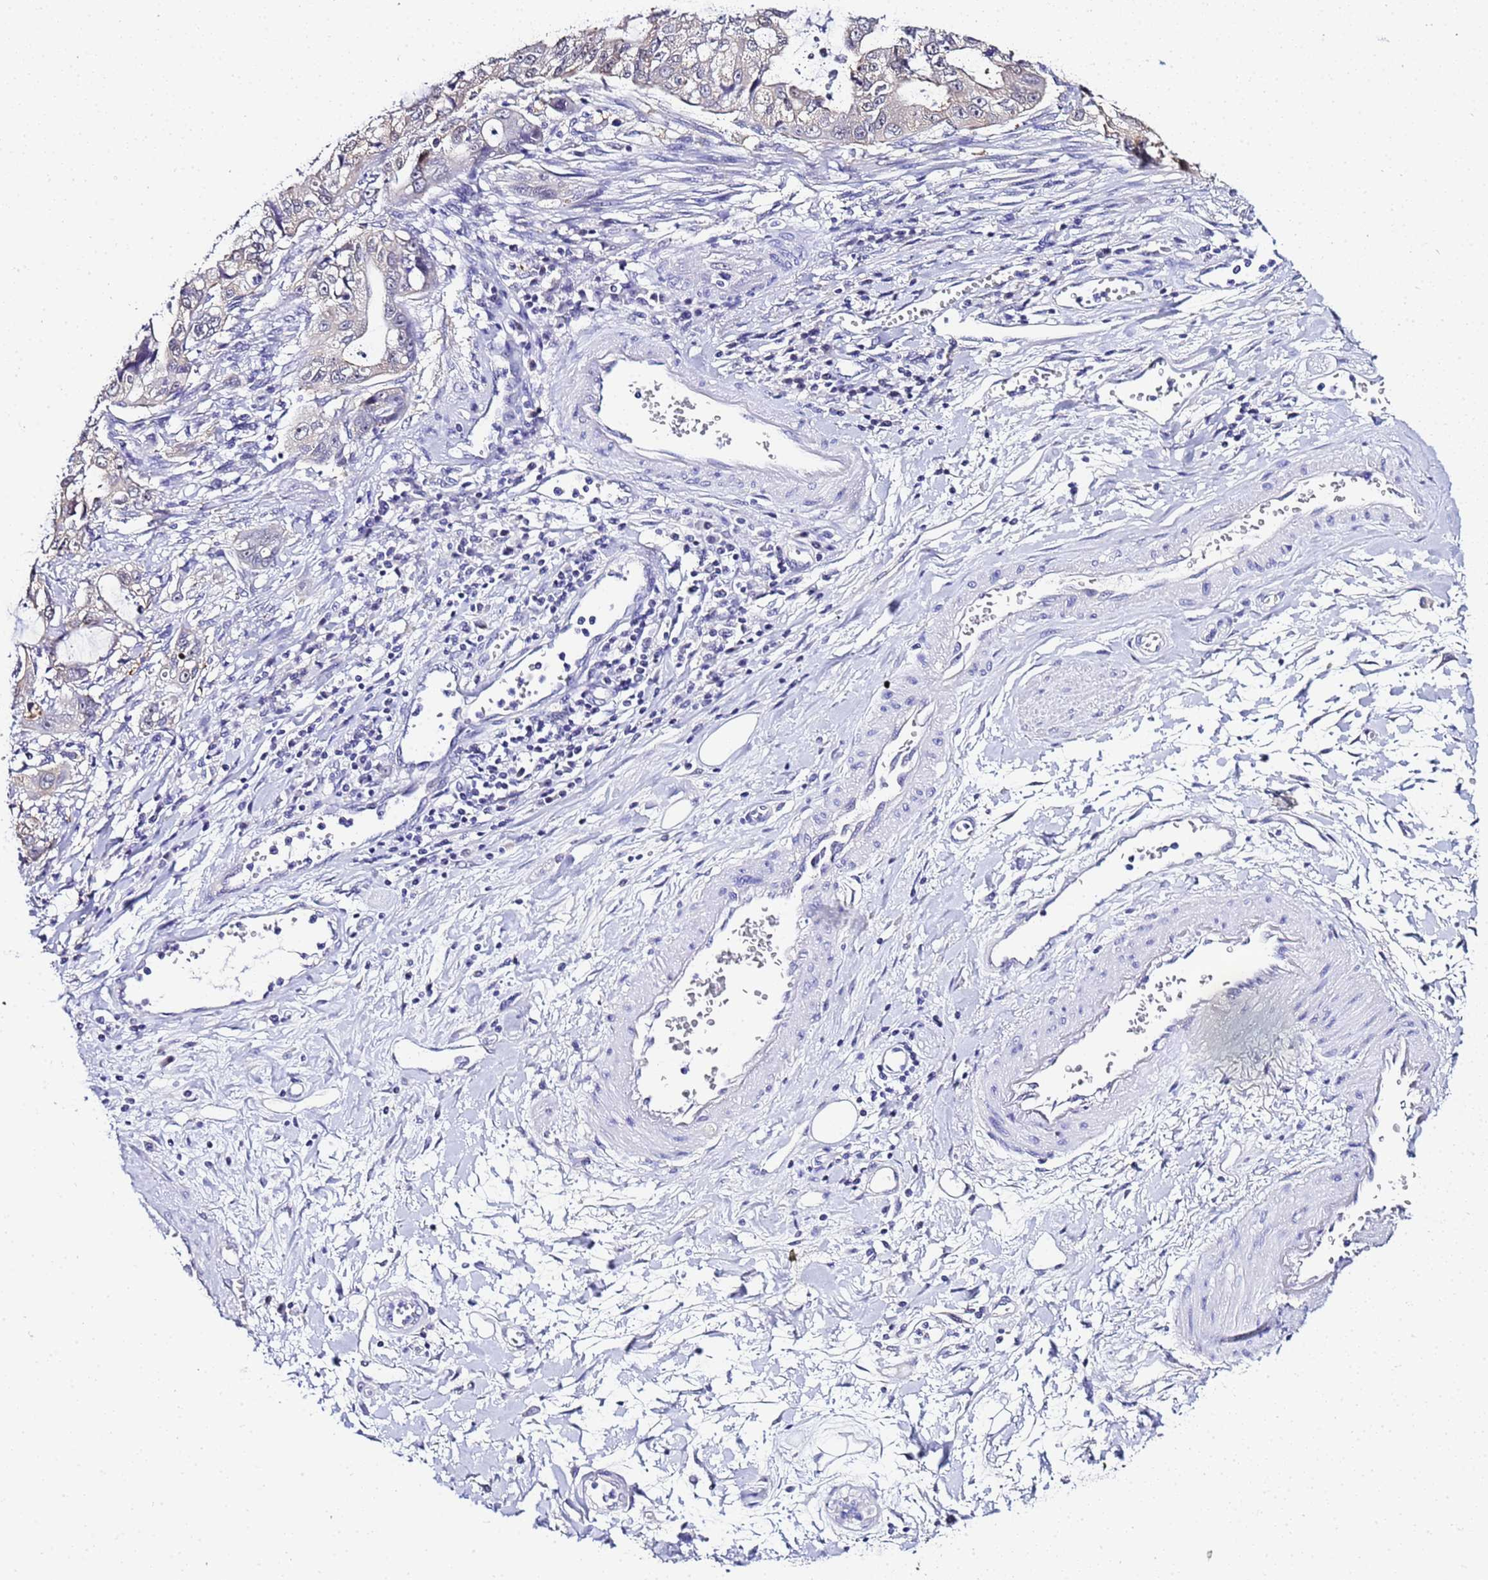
{"staining": {"intensity": "negative", "quantity": "none", "location": "none"}, "tissue": "stomach cancer", "cell_type": "Tumor cells", "image_type": "cancer", "snomed": [{"axis": "morphology", "description": "Adenocarcinoma, NOS"}, {"axis": "topography", "description": "Stomach, upper"}], "caption": "Immunohistochemical staining of human adenocarcinoma (stomach) exhibits no significant positivity in tumor cells.", "gene": "ACTL6B", "patient": {"sex": "female", "age": 52}}